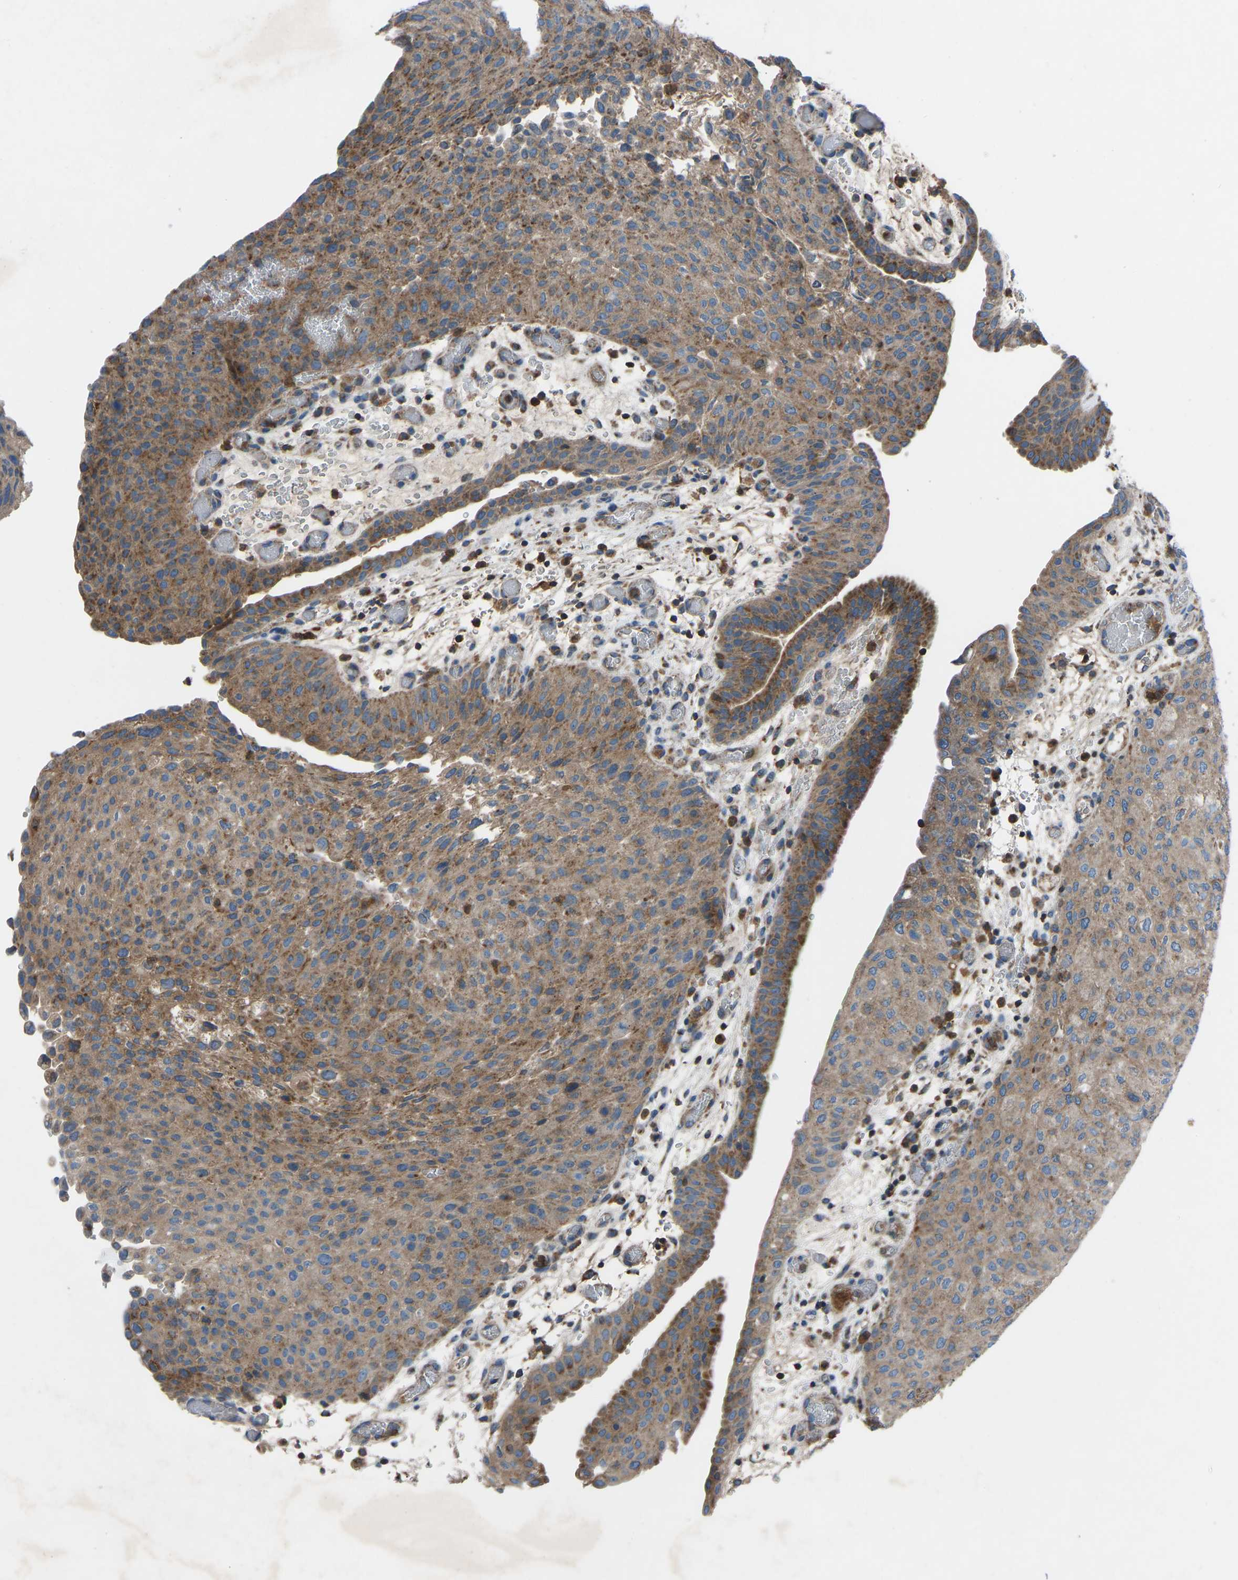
{"staining": {"intensity": "moderate", "quantity": ">75%", "location": "cytoplasmic/membranous"}, "tissue": "urothelial cancer", "cell_type": "Tumor cells", "image_type": "cancer", "snomed": [{"axis": "morphology", "description": "Urothelial carcinoma, Low grade"}, {"axis": "morphology", "description": "Urothelial carcinoma, High grade"}, {"axis": "topography", "description": "Urinary bladder"}], "caption": "This photomicrograph shows high-grade urothelial carcinoma stained with immunohistochemistry (IHC) to label a protein in brown. The cytoplasmic/membranous of tumor cells show moderate positivity for the protein. Nuclei are counter-stained blue.", "gene": "GRK6", "patient": {"sex": "male", "age": 35}}